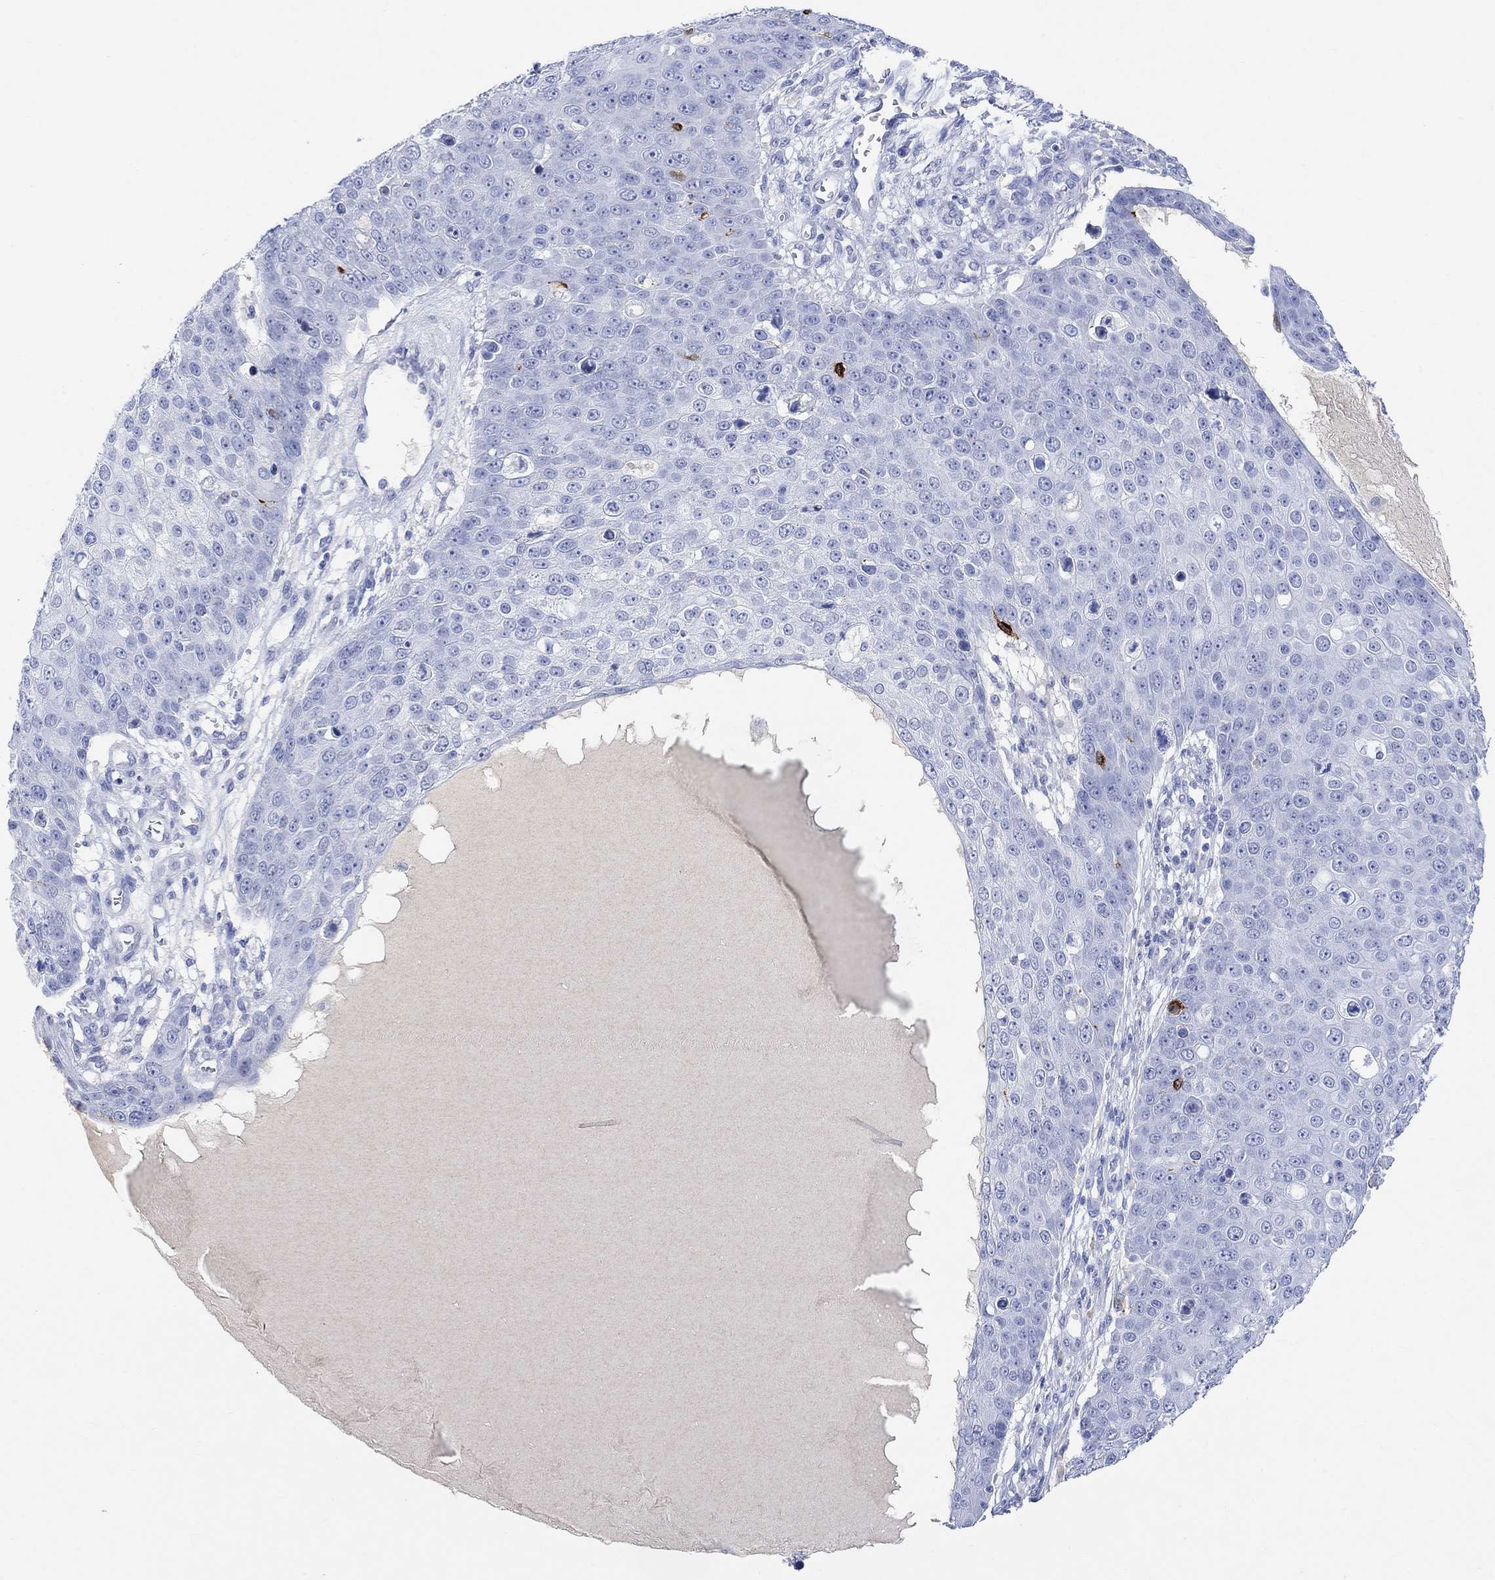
{"staining": {"intensity": "negative", "quantity": "none", "location": "none"}, "tissue": "skin cancer", "cell_type": "Tumor cells", "image_type": "cancer", "snomed": [{"axis": "morphology", "description": "Squamous cell carcinoma, NOS"}, {"axis": "topography", "description": "Skin"}], "caption": "Immunohistochemical staining of squamous cell carcinoma (skin) exhibits no significant expression in tumor cells. (DAB immunohistochemistry with hematoxylin counter stain).", "gene": "TYR", "patient": {"sex": "male", "age": 71}}